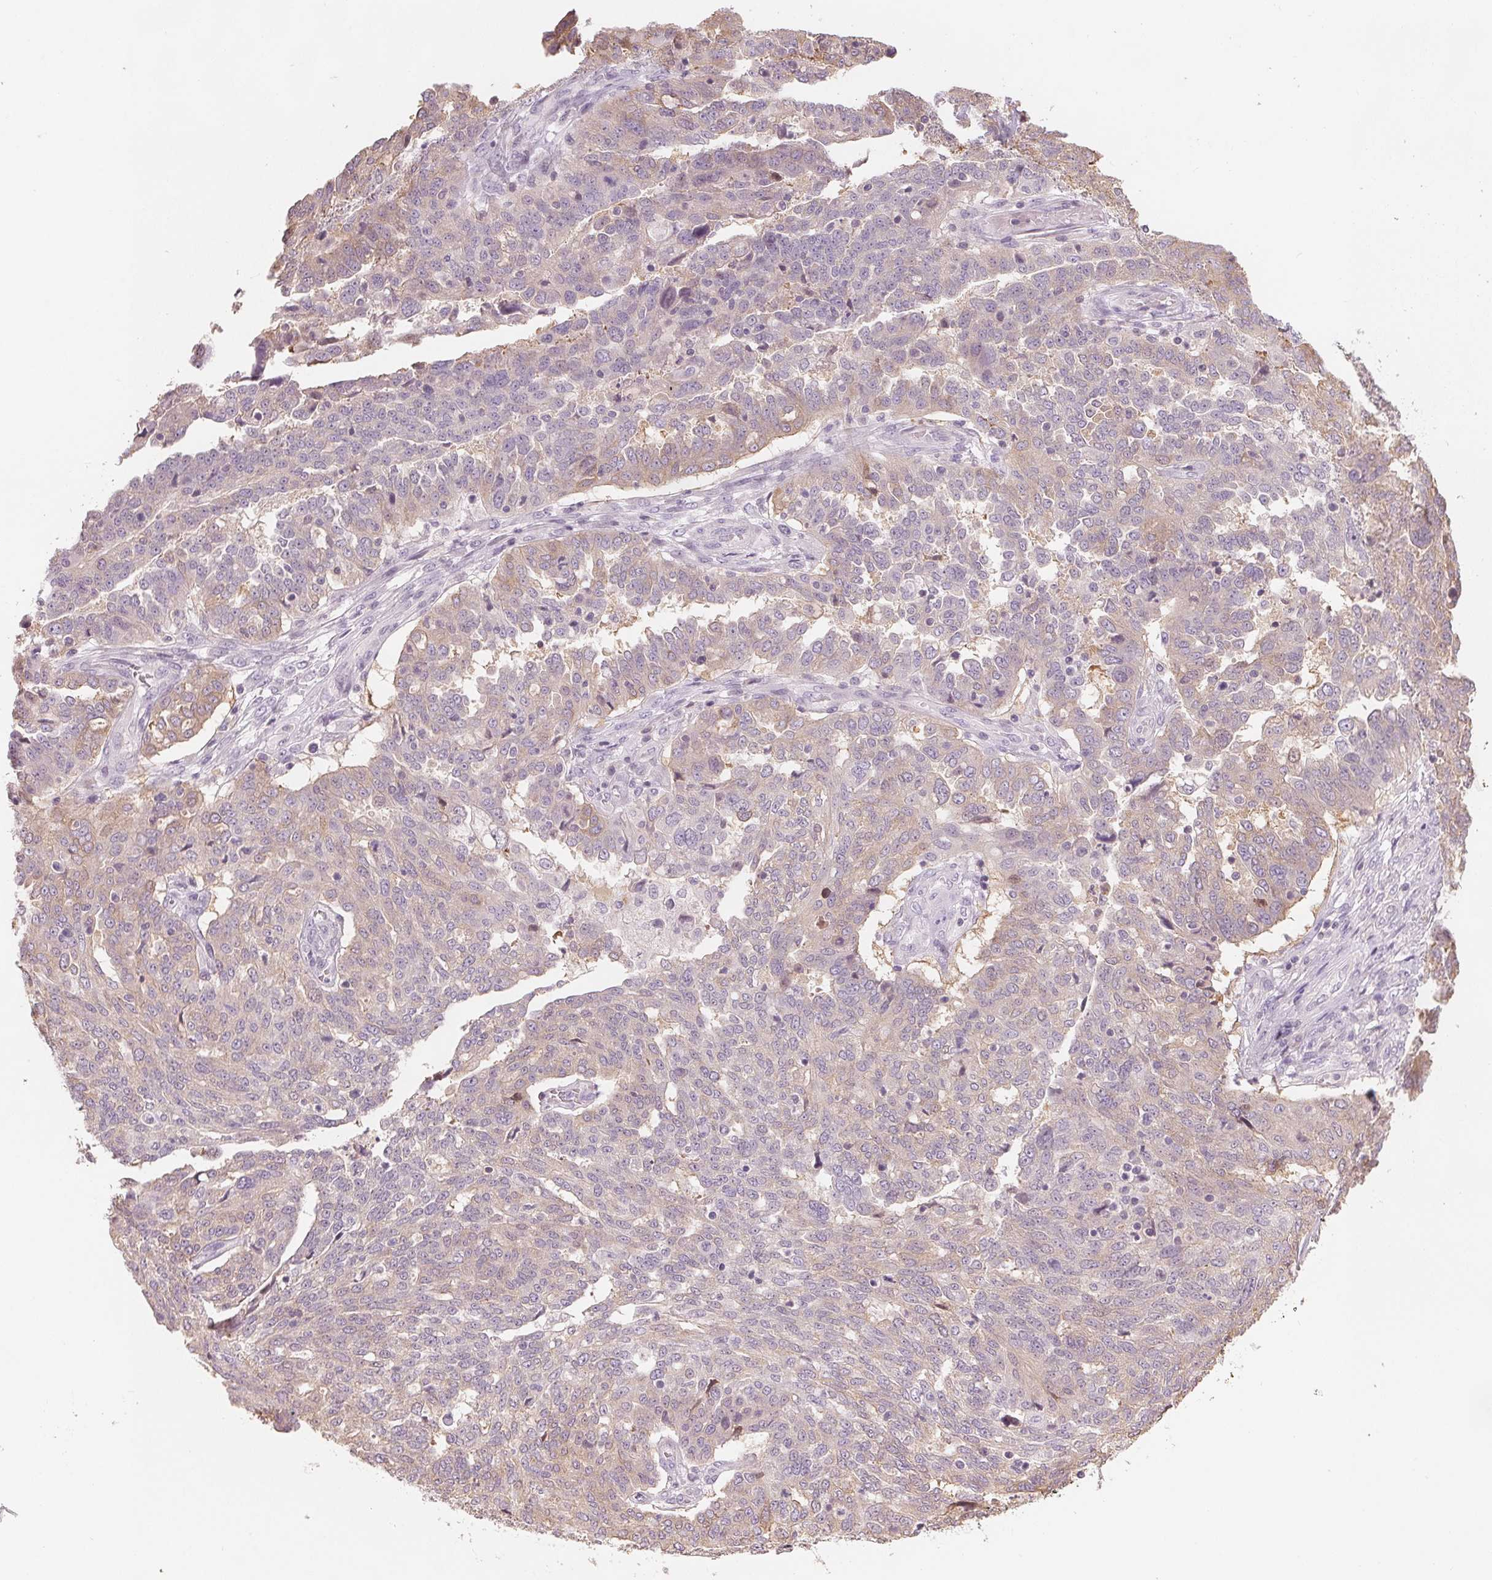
{"staining": {"intensity": "weak", "quantity": "25%-75%", "location": "cytoplasmic/membranous"}, "tissue": "ovarian cancer", "cell_type": "Tumor cells", "image_type": "cancer", "snomed": [{"axis": "morphology", "description": "Cystadenocarcinoma, serous, NOS"}, {"axis": "topography", "description": "Ovary"}], "caption": "Human serous cystadenocarcinoma (ovarian) stained for a protein (brown) displays weak cytoplasmic/membranous positive expression in approximately 25%-75% of tumor cells.", "gene": "VTCN1", "patient": {"sex": "female", "age": 67}}